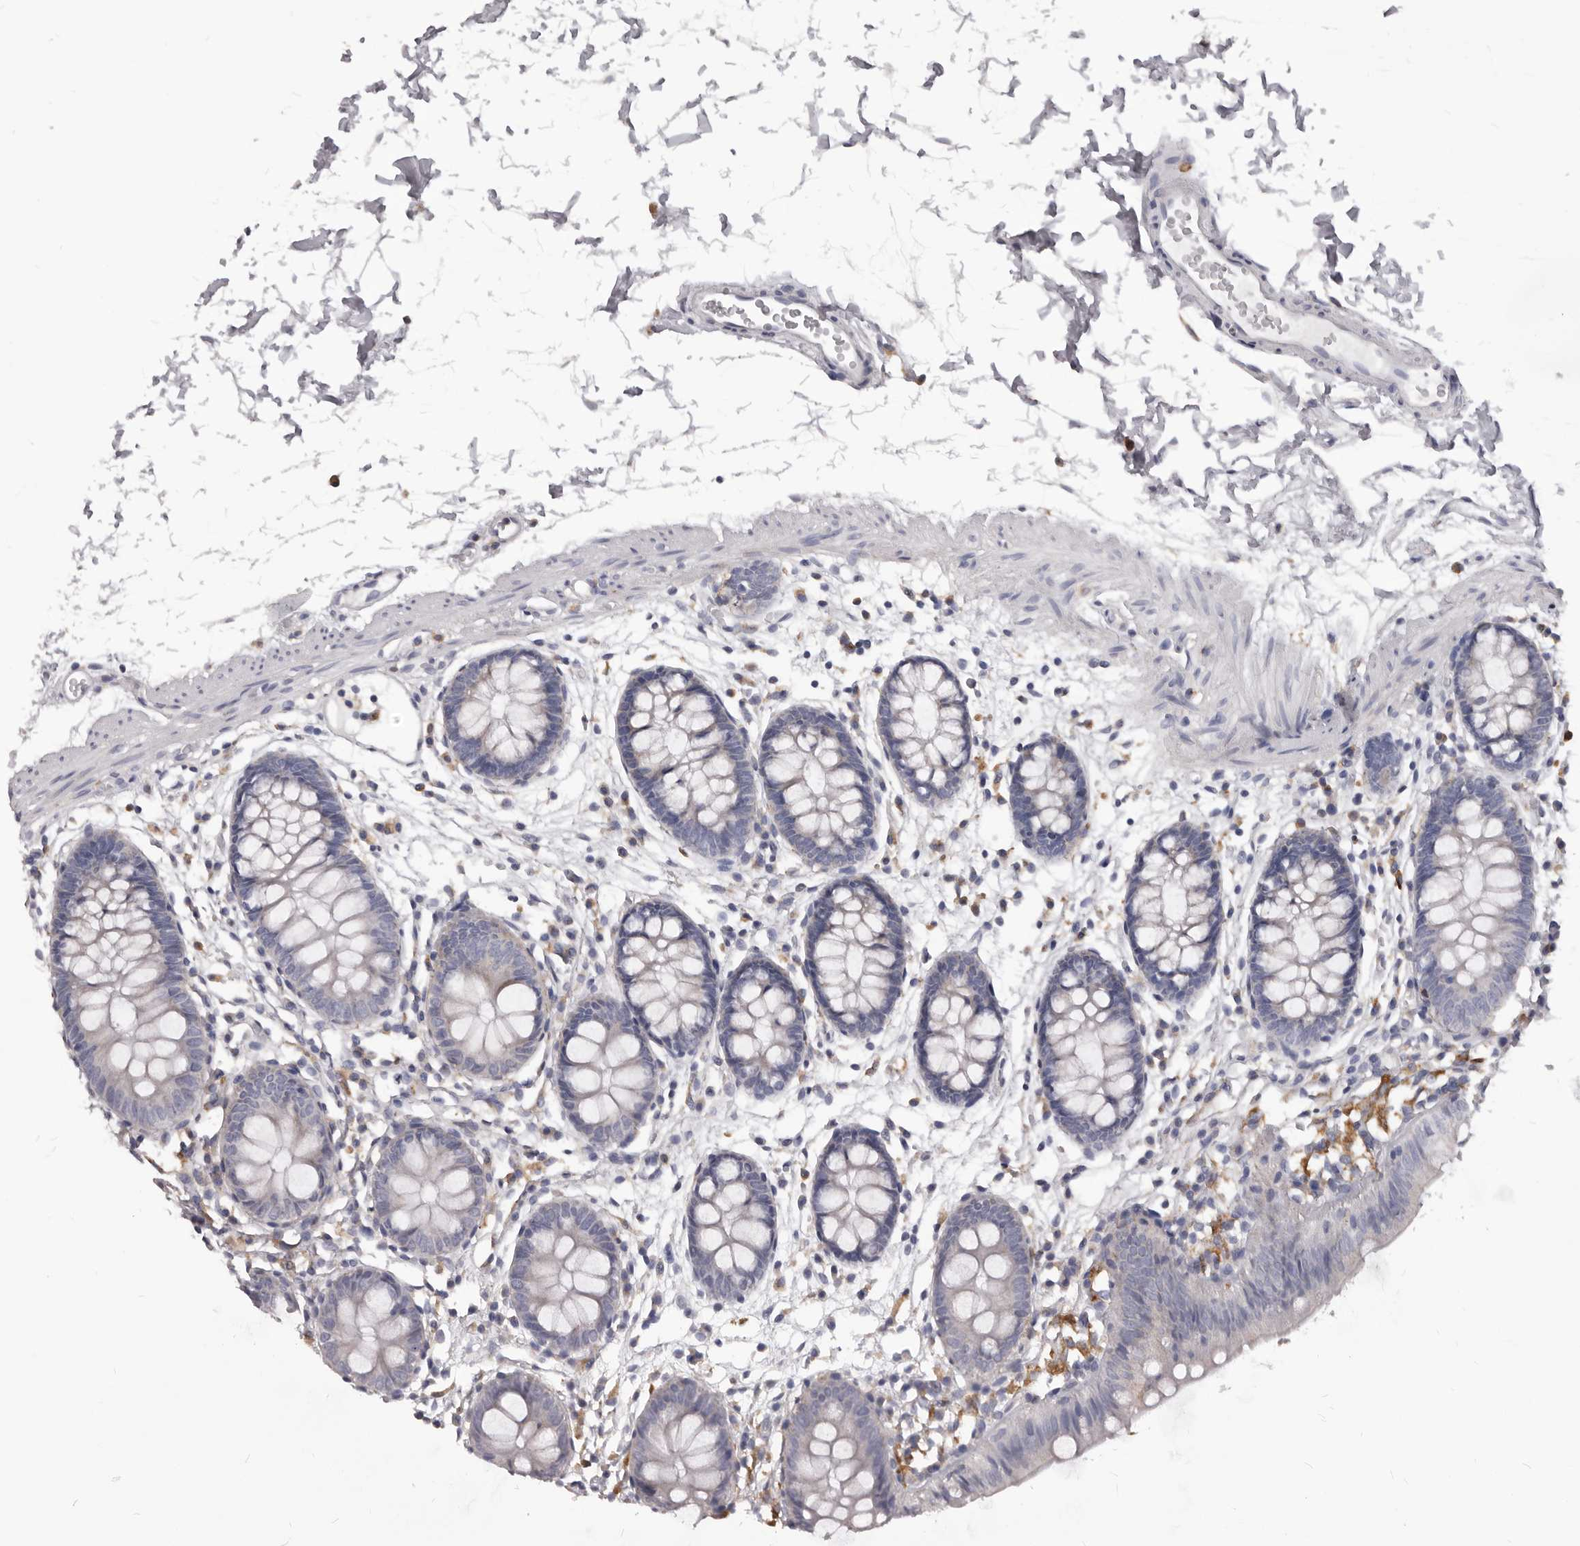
{"staining": {"intensity": "negative", "quantity": "none", "location": "none"}, "tissue": "colon", "cell_type": "Endothelial cells", "image_type": "normal", "snomed": [{"axis": "morphology", "description": "Normal tissue, NOS"}, {"axis": "topography", "description": "Colon"}], "caption": "High power microscopy micrograph of an immunohistochemistry (IHC) micrograph of unremarkable colon, revealing no significant staining in endothelial cells.", "gene": "PI4K2A", "patient": {"sex": "male", "age": 56}}